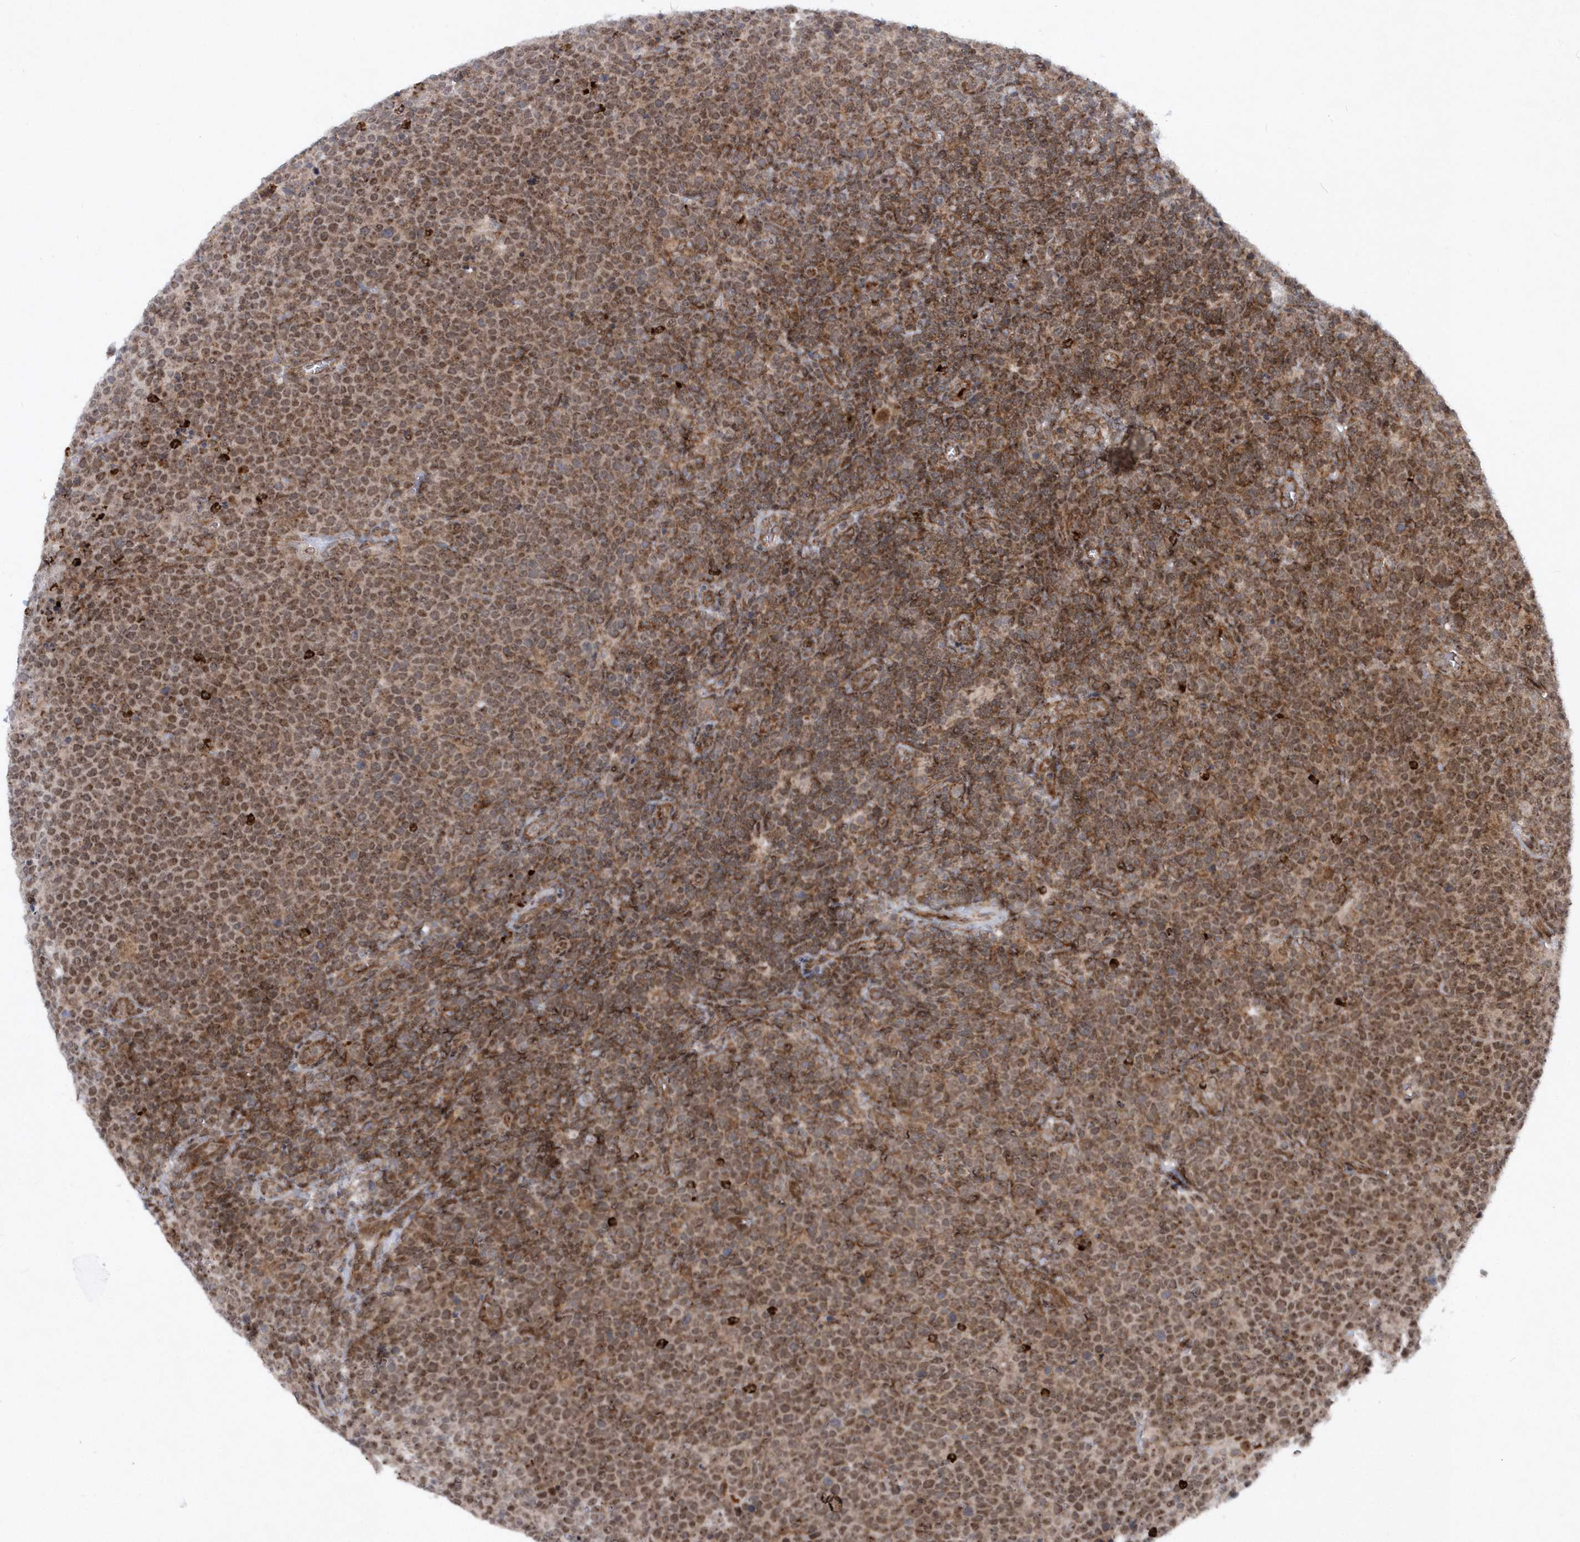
{"staining": {"intensity": "moderate", "quantity": ">75%", "location": "cytoplasmic/membranous,nuclear"}, "tissue": "lymphoma", "cell_type": "Tumor cells", "image_type": "cancer", "snomed": [{"axis": "morphology", "description": "Malignant lymphoma, non-Hodgkin's type, High grade"}, {"axis": "topography", "description": "Lymph node"}], "caption": "Protein analysis of malignant lymphoma, non-Hodgkin's type (high-grade) tissue reveals moderate cytoplasmic/membranous and nuclear expression in approximately >75% of tumor cells.", "gene": "SOWAHB", "patient": {"sex": "male", "age": 61}}